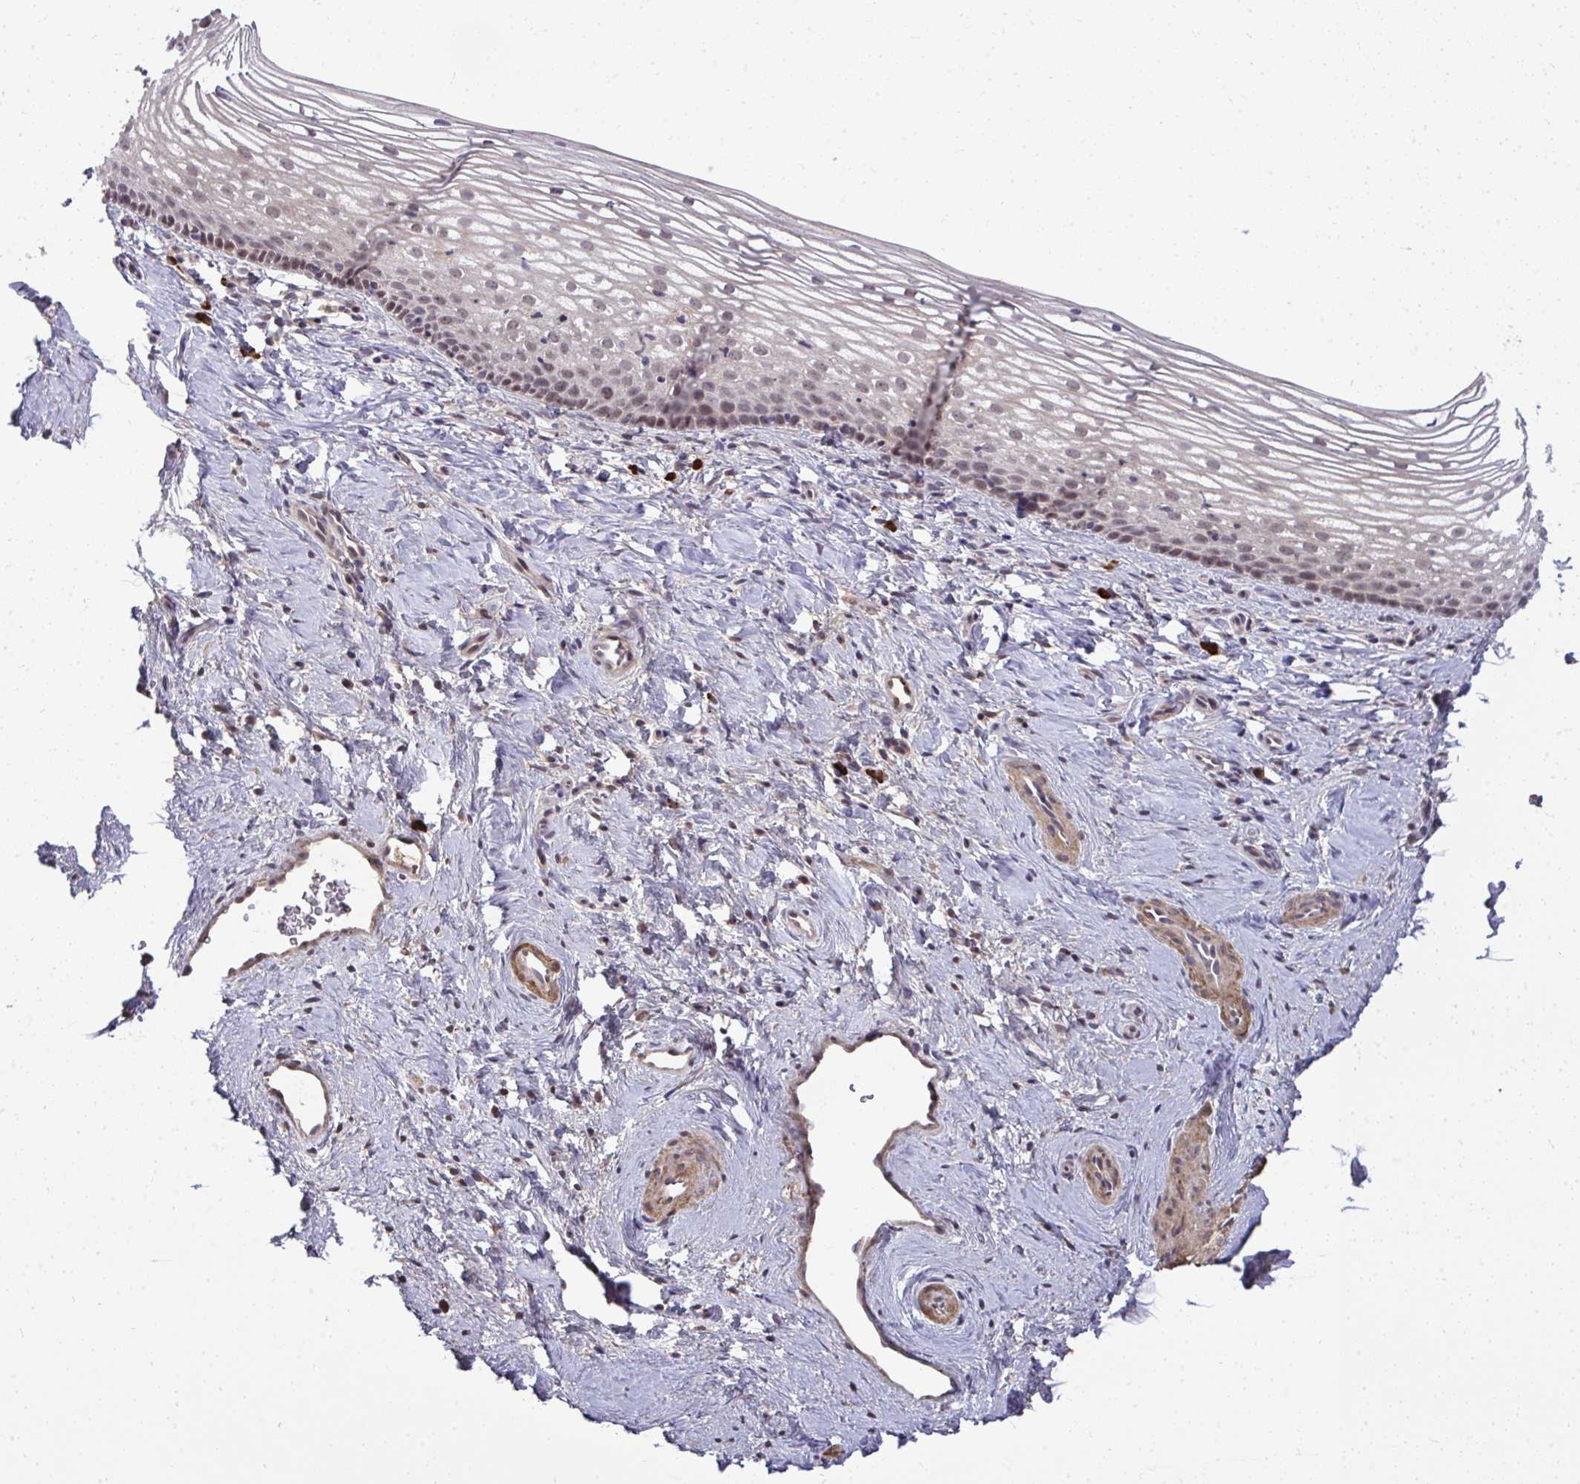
{"staining": {"intensity": "moderate", "quantity": "25%-75%", "location": "nuclear"}, "tissue": "vagina", "cell_type": "Squamous epithelial cells", "image_type": "normal", "snomed": [{"axis": "morphology", "description": "Normal tissue, NOS"}, {"axis": "topography", "description": "Vagina"}], "caption": "Approximately 25%-75% of squamous epithelial cells in unremarkable human vagina display moderate nuclear protein staining as visualized by brown immunohistochemical staining.", "gene": "ZSCAN9", "patient": {"sex": "female", "age": 51}}